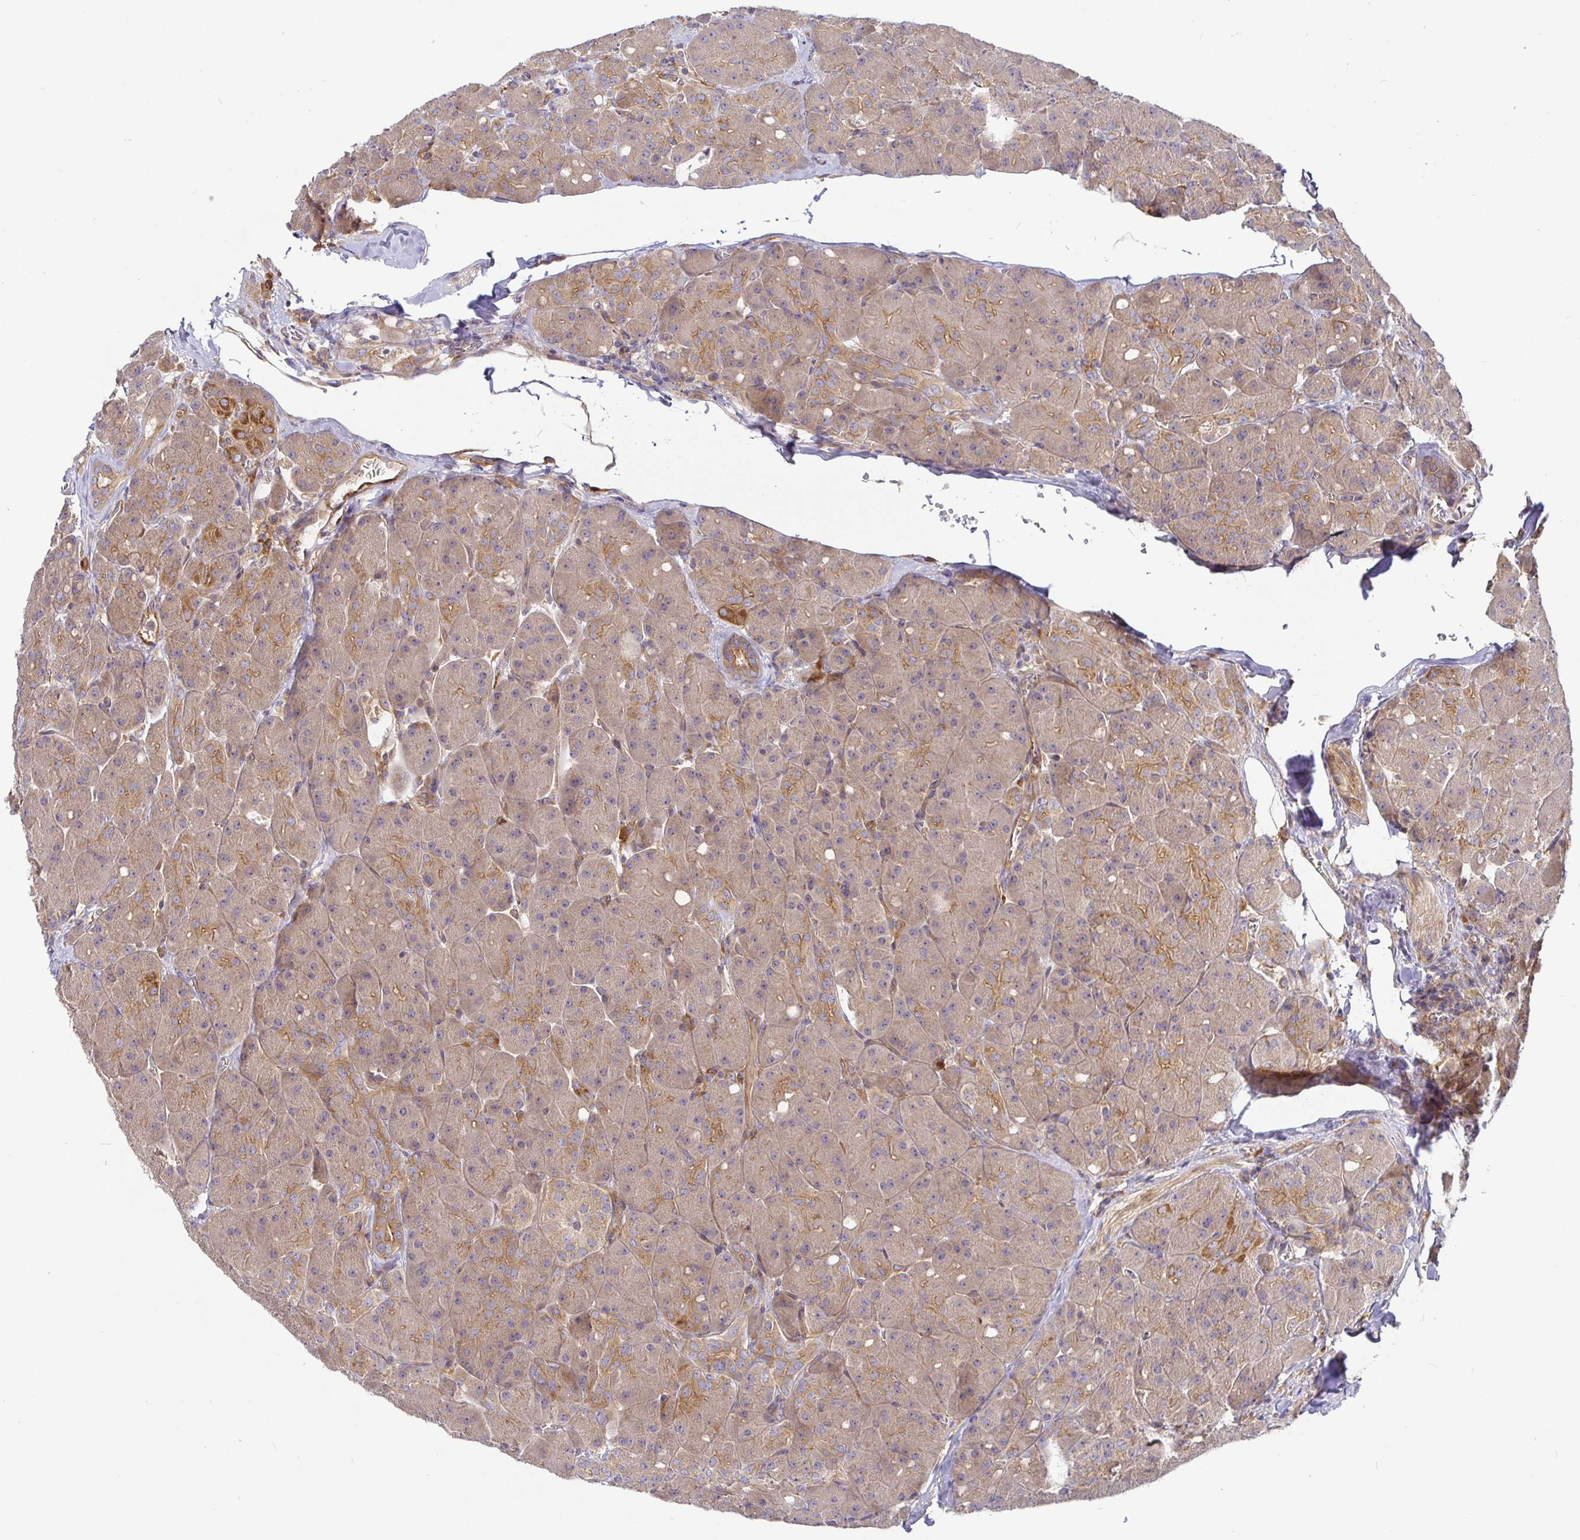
{"staining": {"intensity": "moderate", "quantity": ">75%", "location": "cytoplasmic/membranous"}, "tissue": "pancreas", "cell_type": "Exocrine glandular cells", "image_type": "normal", "snomed": [{"axis": "morphology", "description": "Normal tissue, NOS"}, {"axis": "topography", "description": "Pancreas"}], "caption": "Moderate cytoplasmic/membranous positivity for a protein is present in approximately >75% of exocrine glandular cells of normal pancreas using IHC.", "gene": "SNX8", "patient": {"sex": "male", "age": 55}}